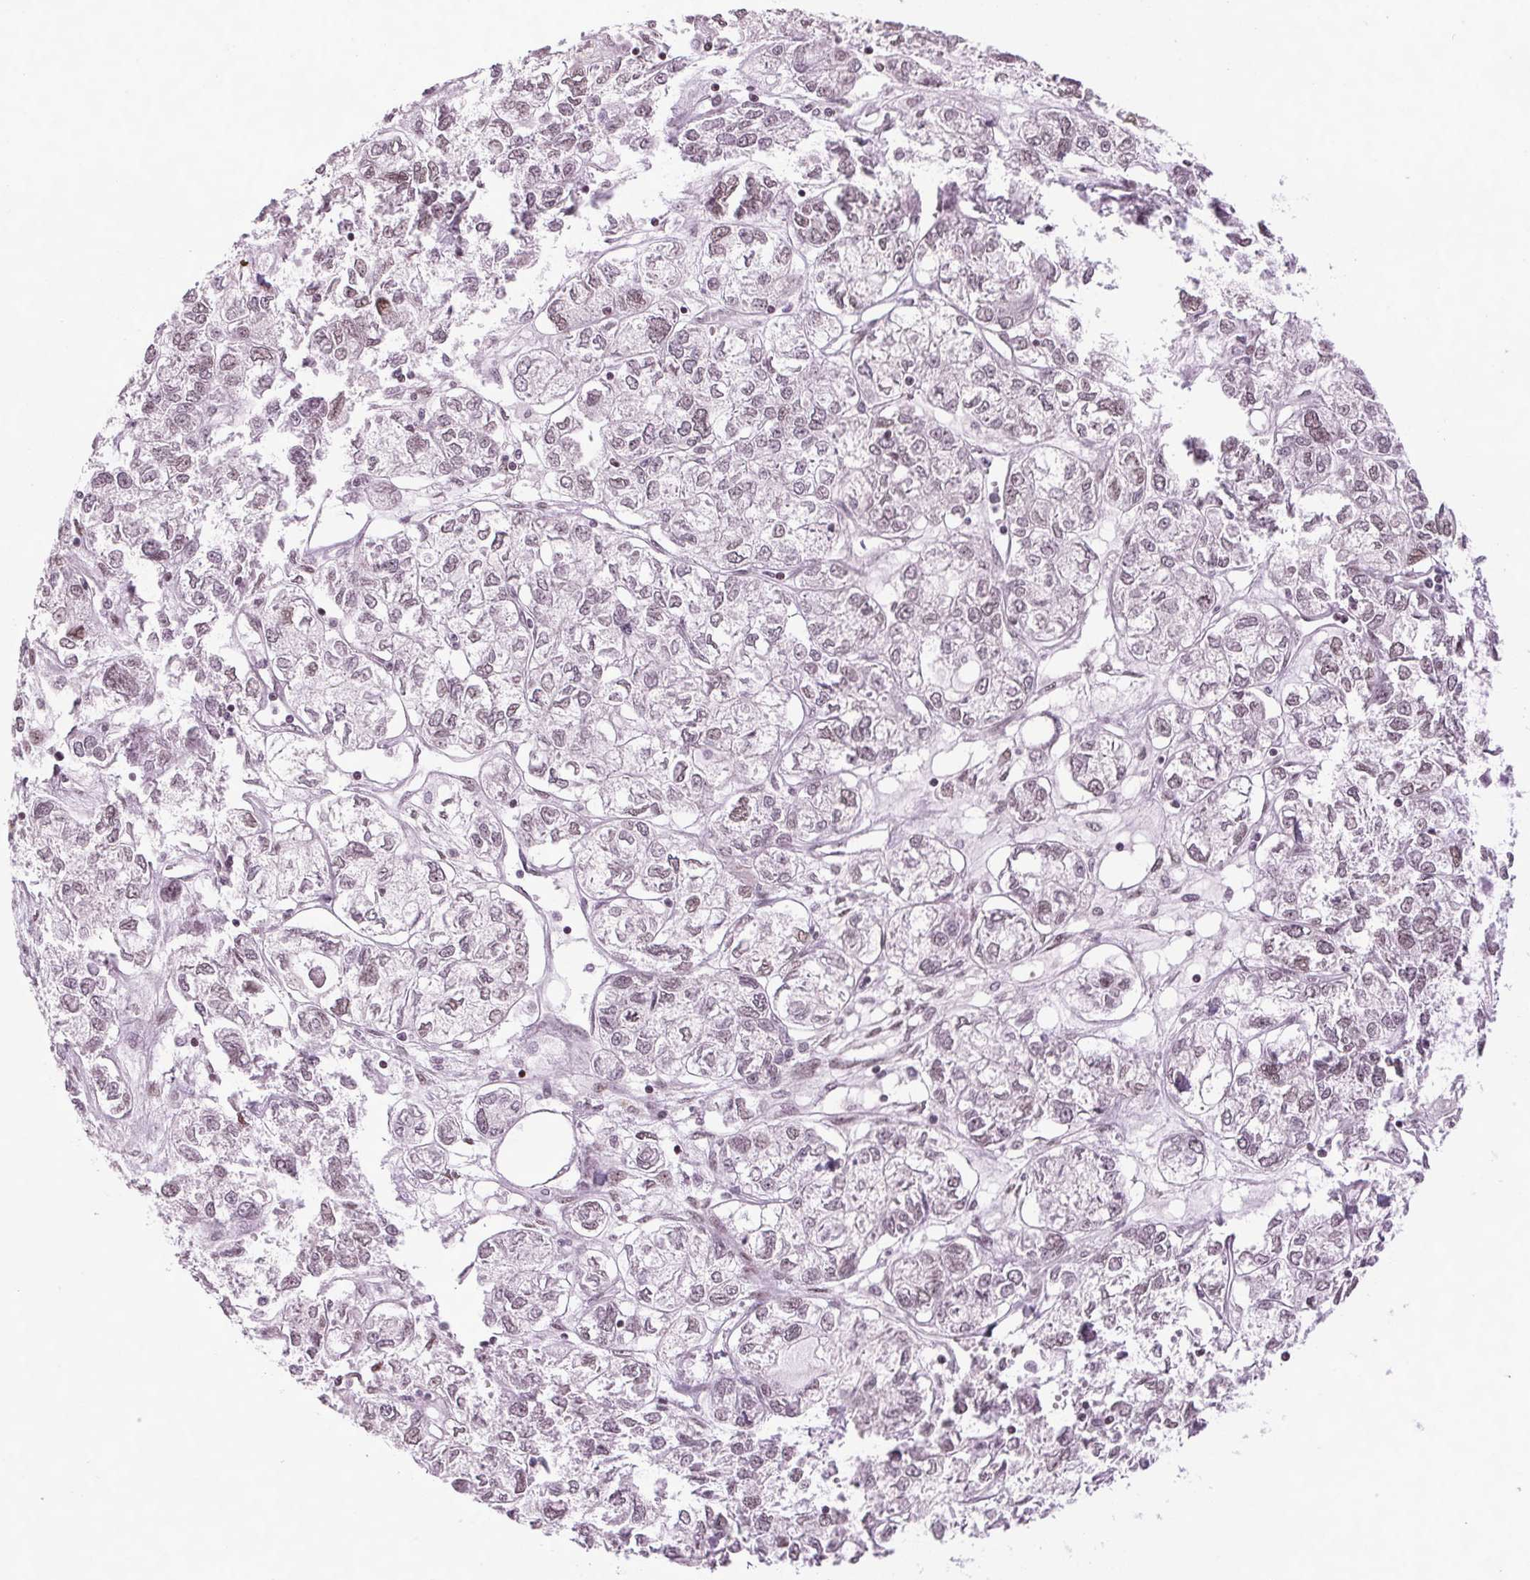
{"staining": {"intensity": "weak", "quantity": "25%-75%", "location": "nuclear"}, "tissue": "endometrial cancer", "cell_type": "Tumor cells", "image_type": "cancer", "snomed": [{"axis": "morphology", "description": "Adenocarcinoma, NOS"}, {"axis": "topography", "description": "Endometrium"}], "caption": "Immunohistochemical staining of endometrial cancer exhibits low levels of weak nuclear positivity in about 25%-75% of tumor cells.", "gene": "XPC", "patient": {"sex": "female", "age": 65}}